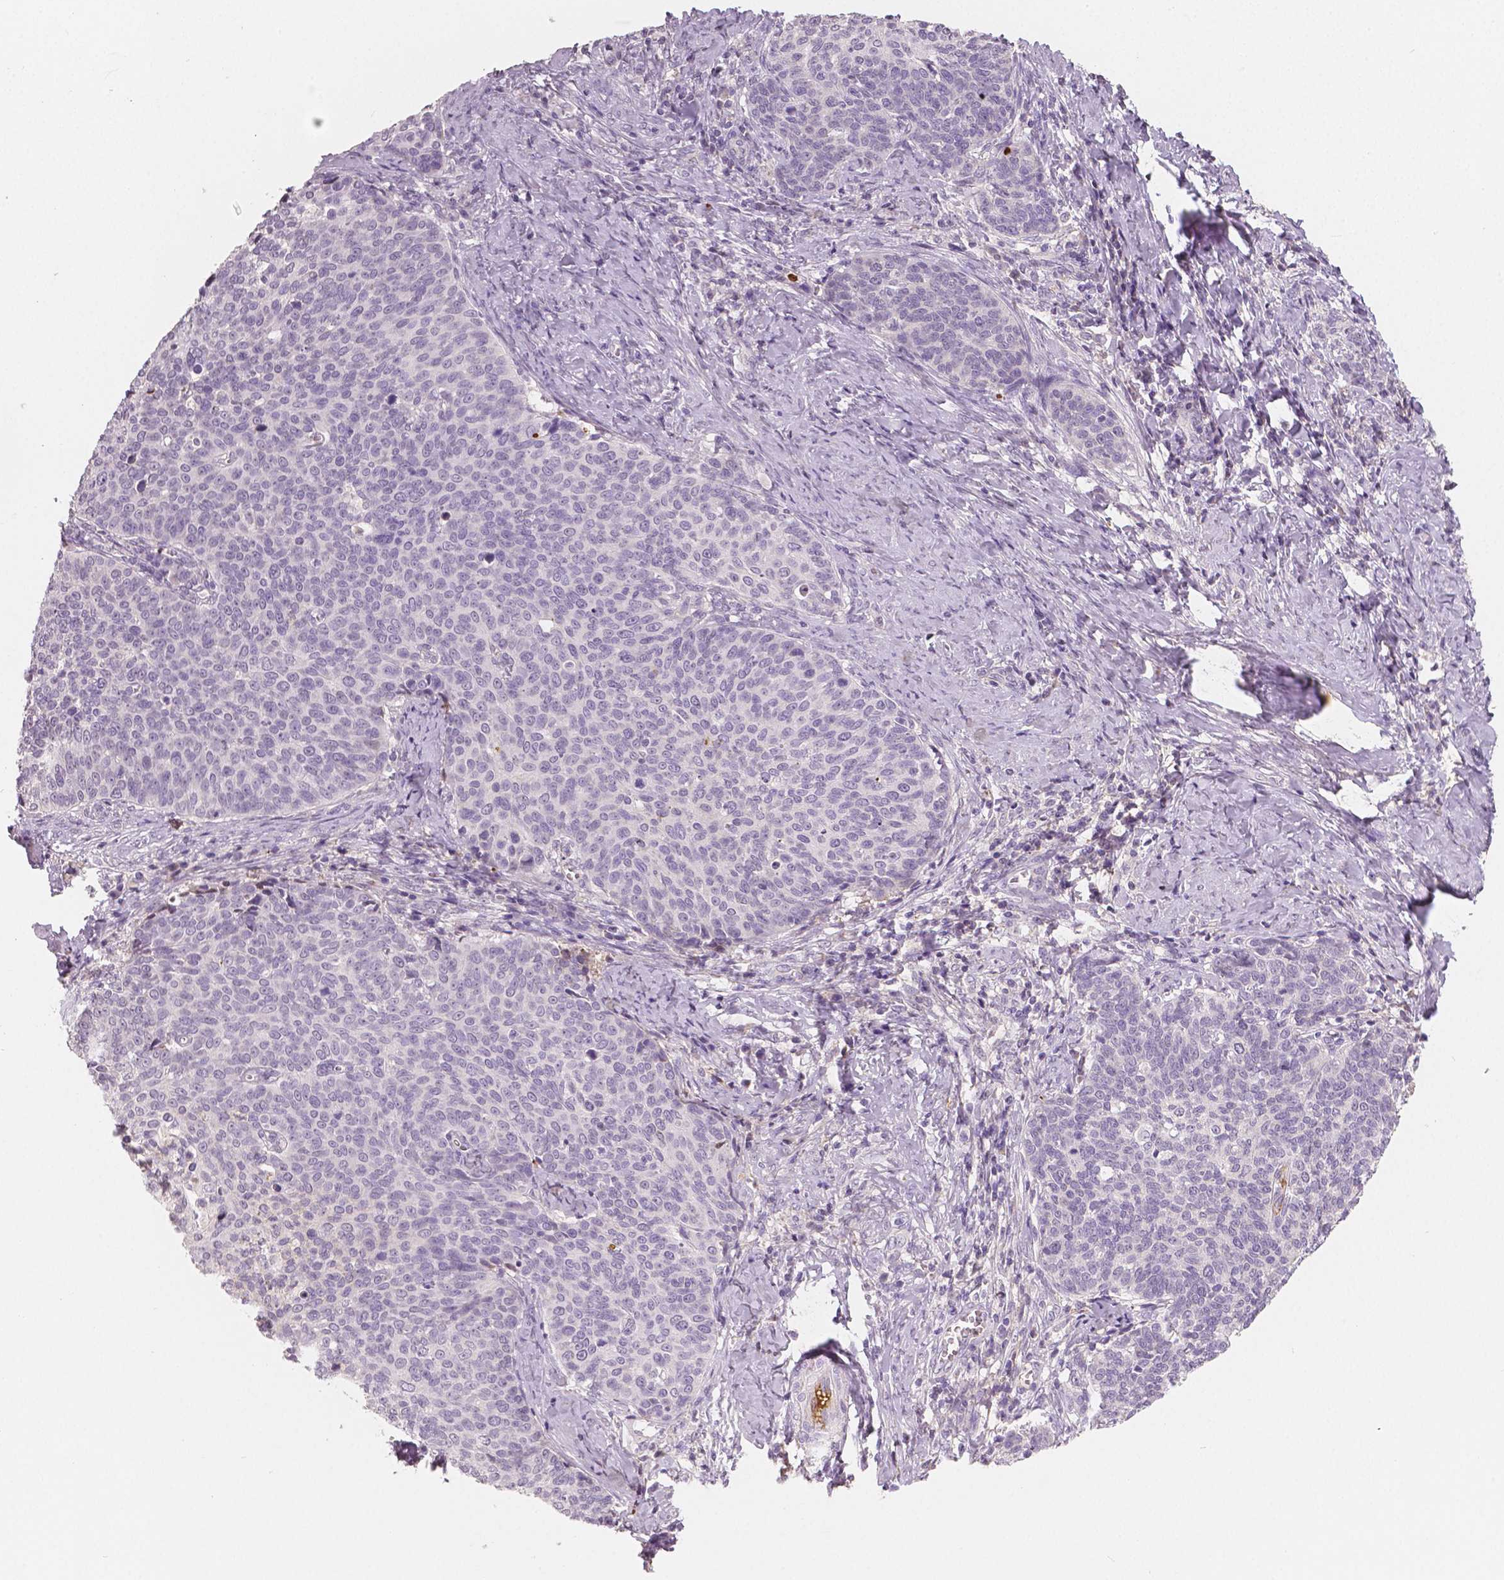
{"staining": {"intensity": "negative", "quantity": "none", "location": "none"}, "tissue": "cervical cancer", "cell_type": "Tumor cells", "image_type": "cancer", "snomed": [{"axis": "morphology", "description": "Normal tissue, NOS"}, {"axis": "morphology", "description": "Squamous cell carcinoma, NOS"}, {"axis": "topography", "description": "Cervix"}], "caption": "Immunohistochemistry (IHC) image of neoplastic tissue: human cervical squamous cell carcinoma stained with DAB shows no significant protein staining in tumor cells.", "gene": "APOA4", "patient": {"sex": "female", "age": 39}}